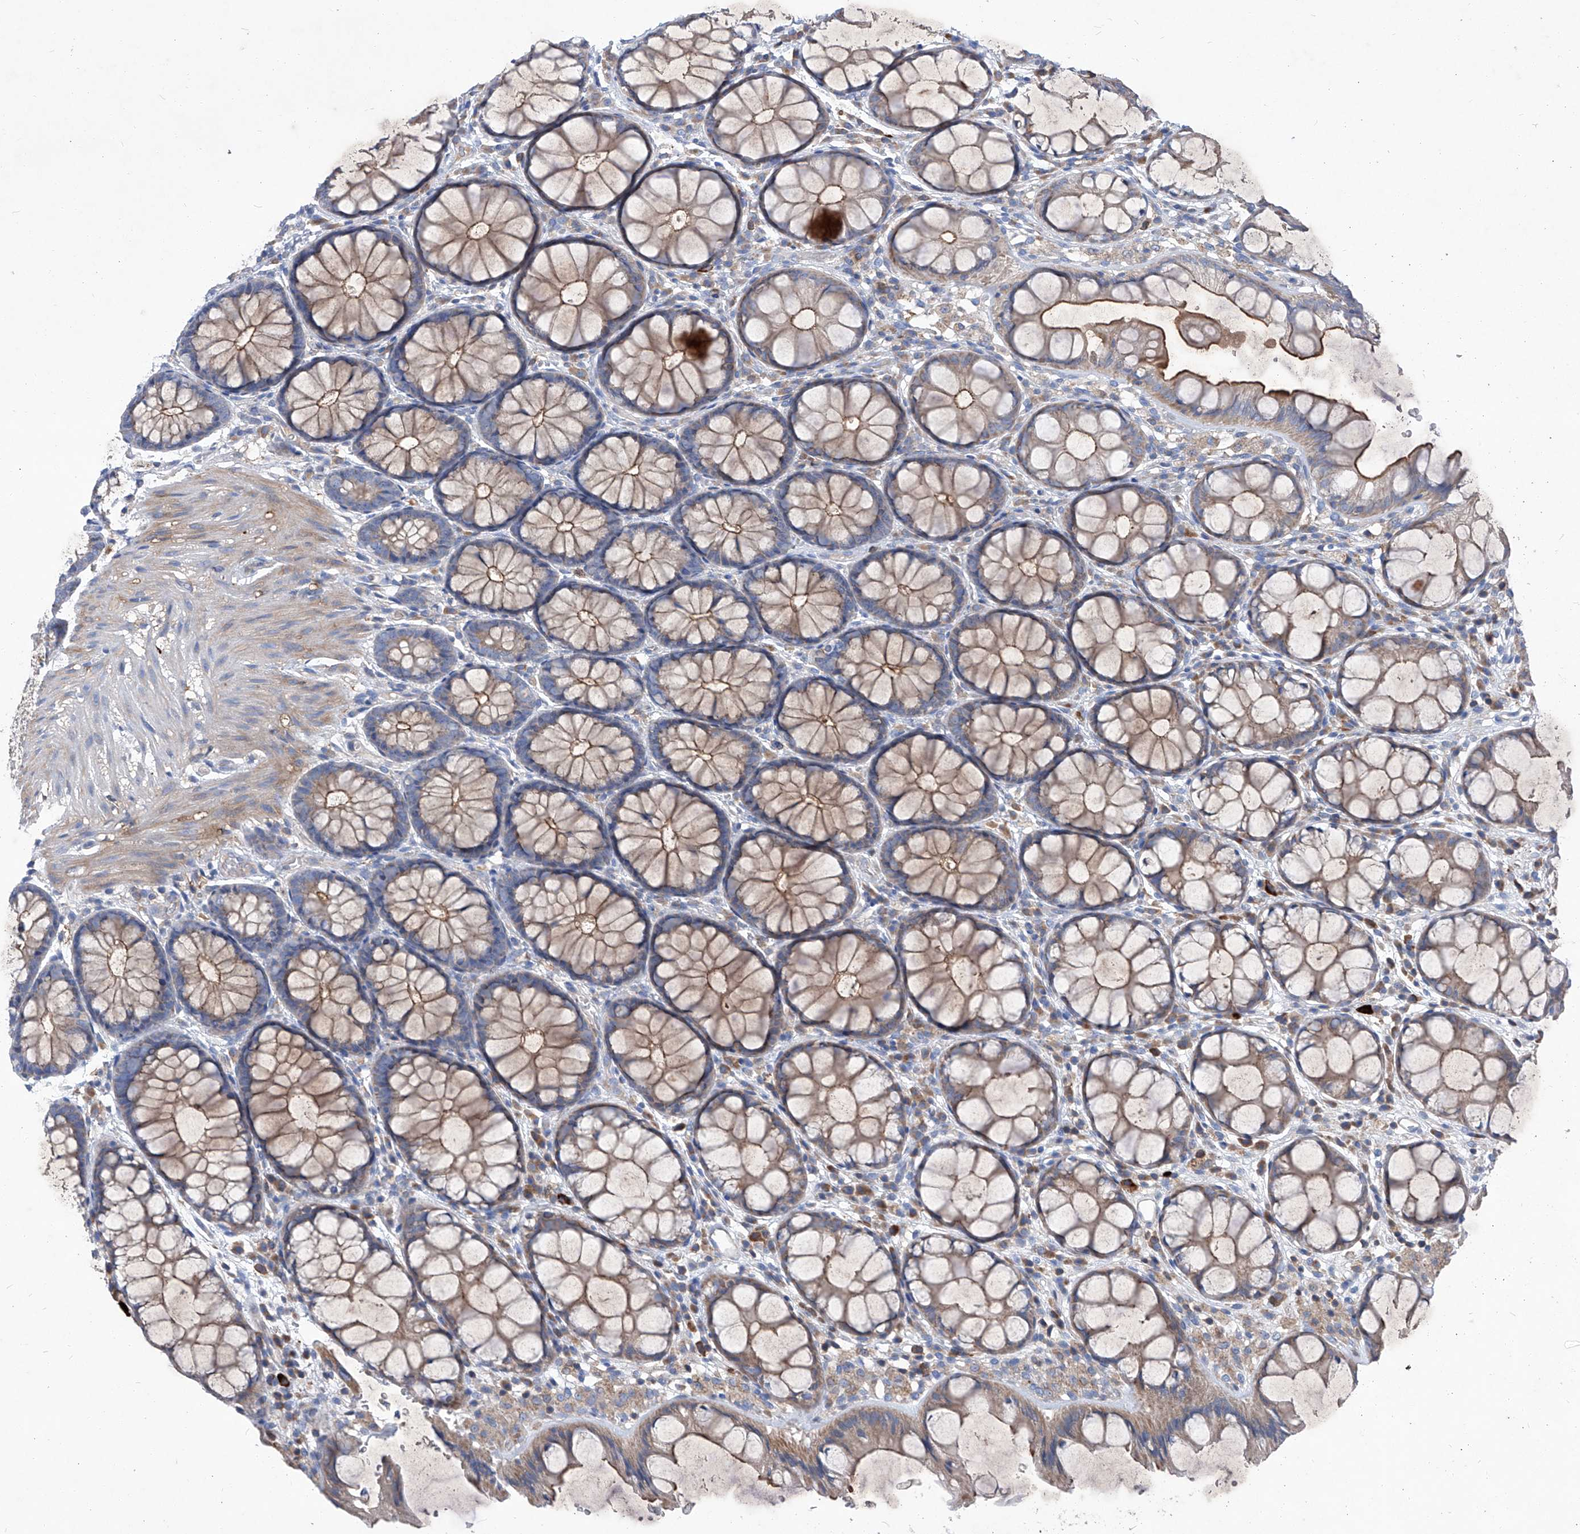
{"staining": {"intensity": "negative", "quantity": "none", "location": "none"}, "tissue": "colon", "cell_type": "Endothelial cells", "image_type": "normal", "snomed": [{"axis": "morphology", "description": "Normal tissue, NOS"}, {"axis": "topography", "description": "Colon"}], "caption": "Endothelial cells are negative for brown protein staining in unremarkable colon. The staining is performed using DAB (3,3'-diaminobenzidine) brown chromogen with nuclei counter-stained in using hematoxylin.", "gene": "EPHA8", "patient": {"sex": "male", "age": 47}}